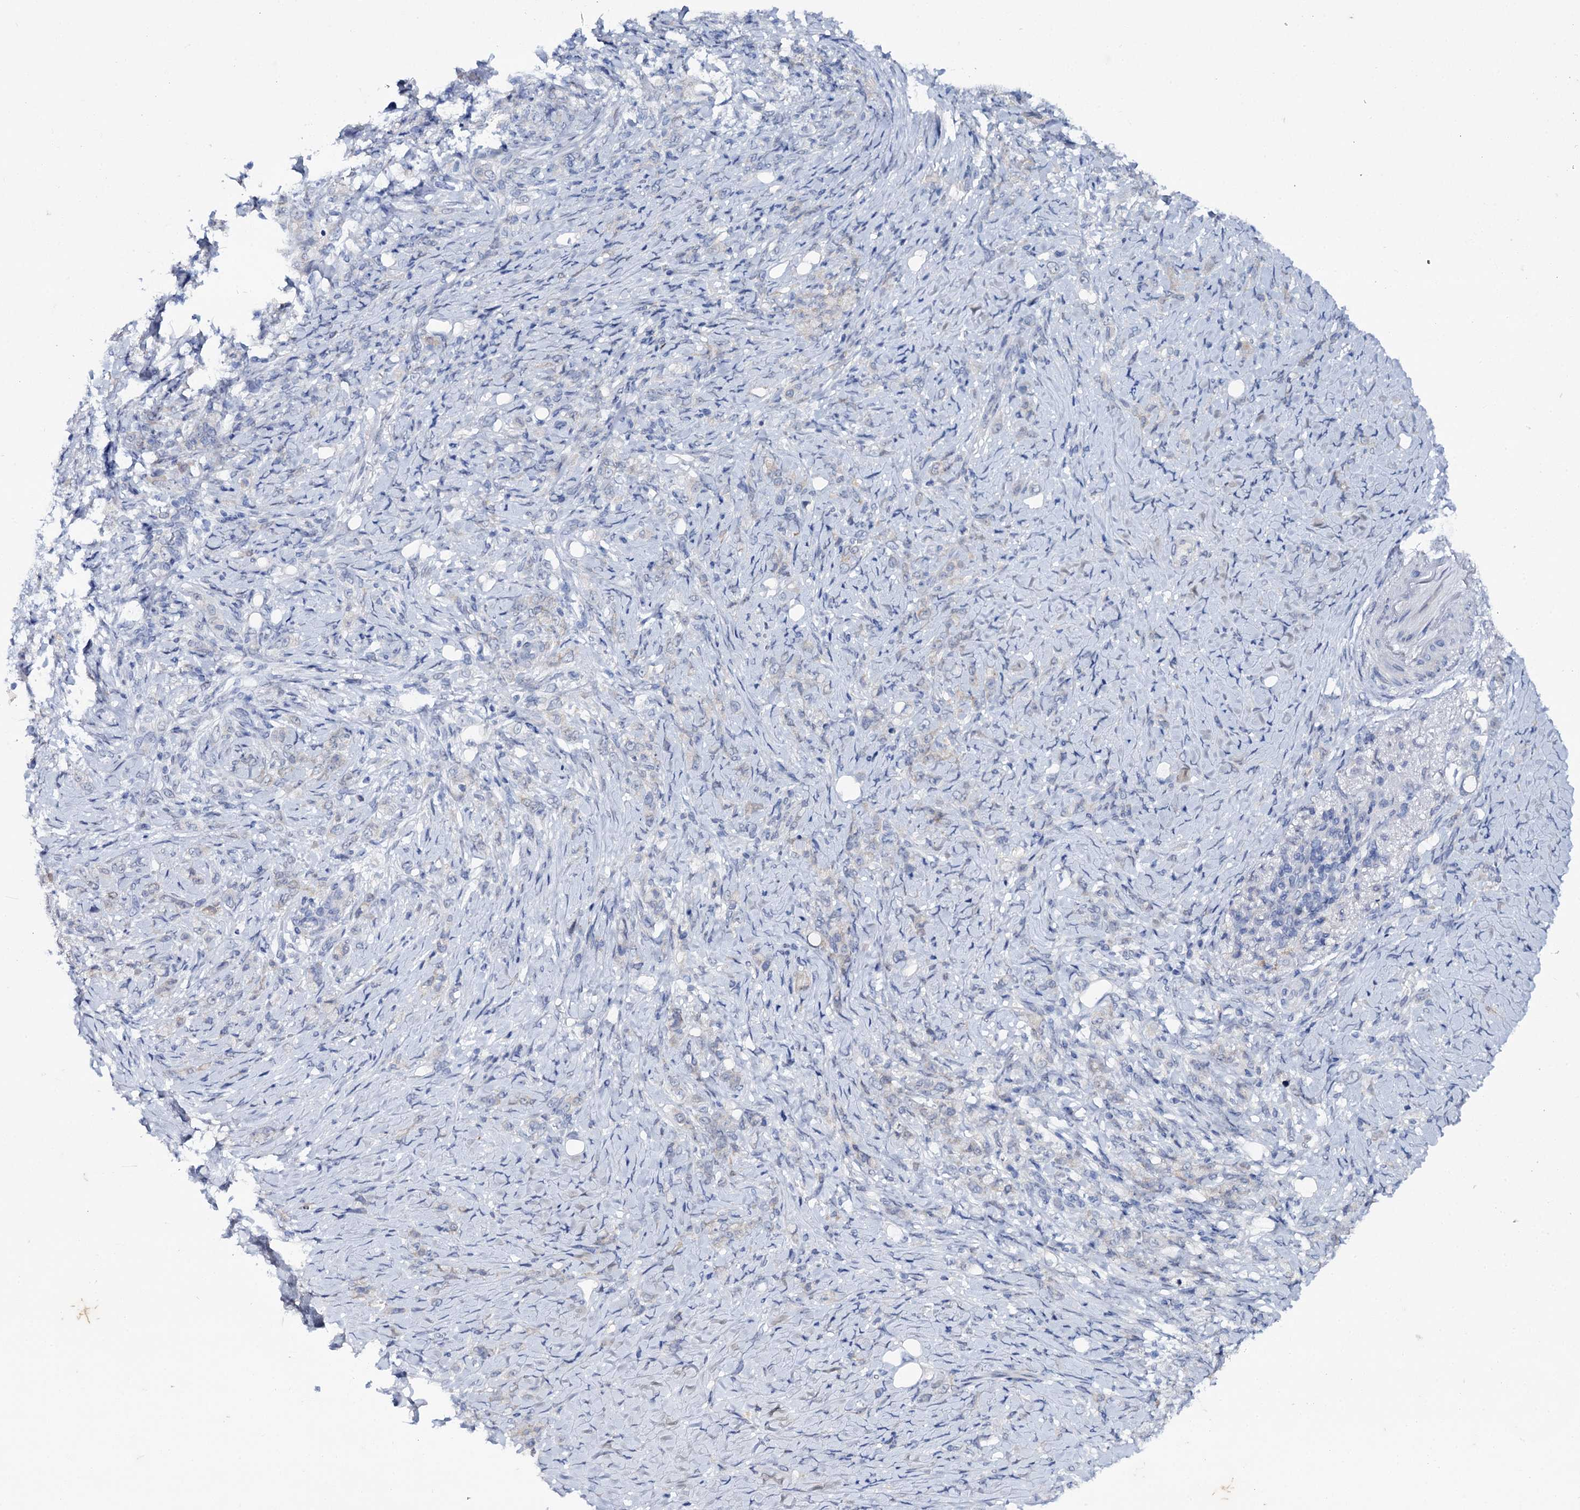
{"staining": {"intensity": "negative", "quantity": "none", "location": "none"}, "tissue": "stomach cancer", "cell_type": "Tumor cells", "image_type": "cancer", "snomed": [{"axis": "morphology", "description": "Adenocarcinoma, NOS"}, {"axis": "topography", "description": "Stomach"}], "caption": "Stomach adenocarcinoma was stained to show a protein in brown. There is no significant expression in tumor cells. Nuclei are stained in blue.", "gene": "MID1IP1", "patient": {"sex": "female", "age": 79}}